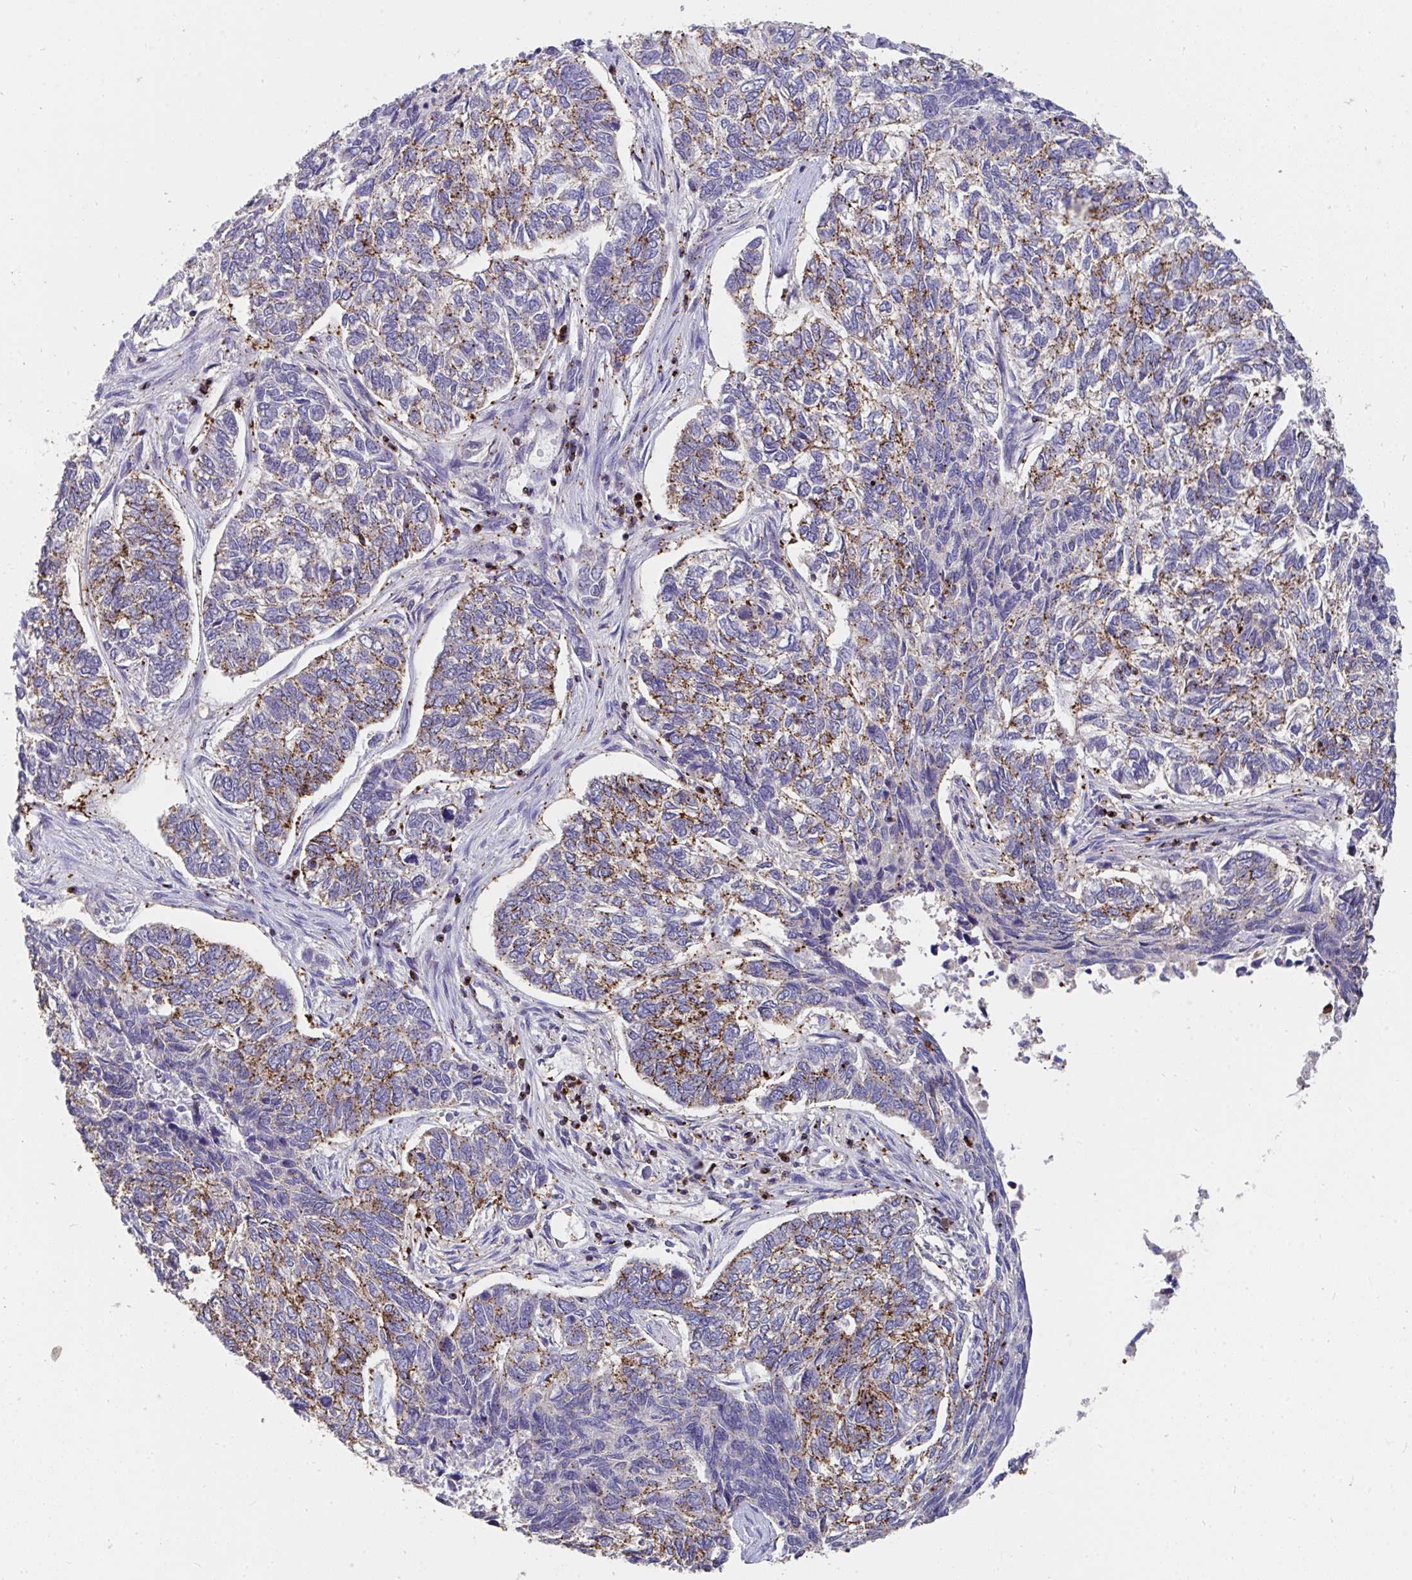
{"staining": {"intensity": "moderate", "quantity": "25%-75%", "location": "cytoplasmic/membranous"}, "tissue": "skin cancer", "cell_type": "Tumor cells", "image_type": "cancer", "snomed": [{"axis": "morphology", "description": "Basal cell carcinoma"}, {"axis": "topography", "description": "Skin"}], "caption": "Immunohistochemistry histopathology image of neoplastic tissue: skin basal cell carcinoma stained using IHC demonstrates medium levels of moderate protein expression localized specifically in the cytoplasmic/membranous of tumor cells, appearing as a cytoplasmic/membranous brown color.", "gene": "CFL1", "patient": {"sex": "female", "age": 65}}